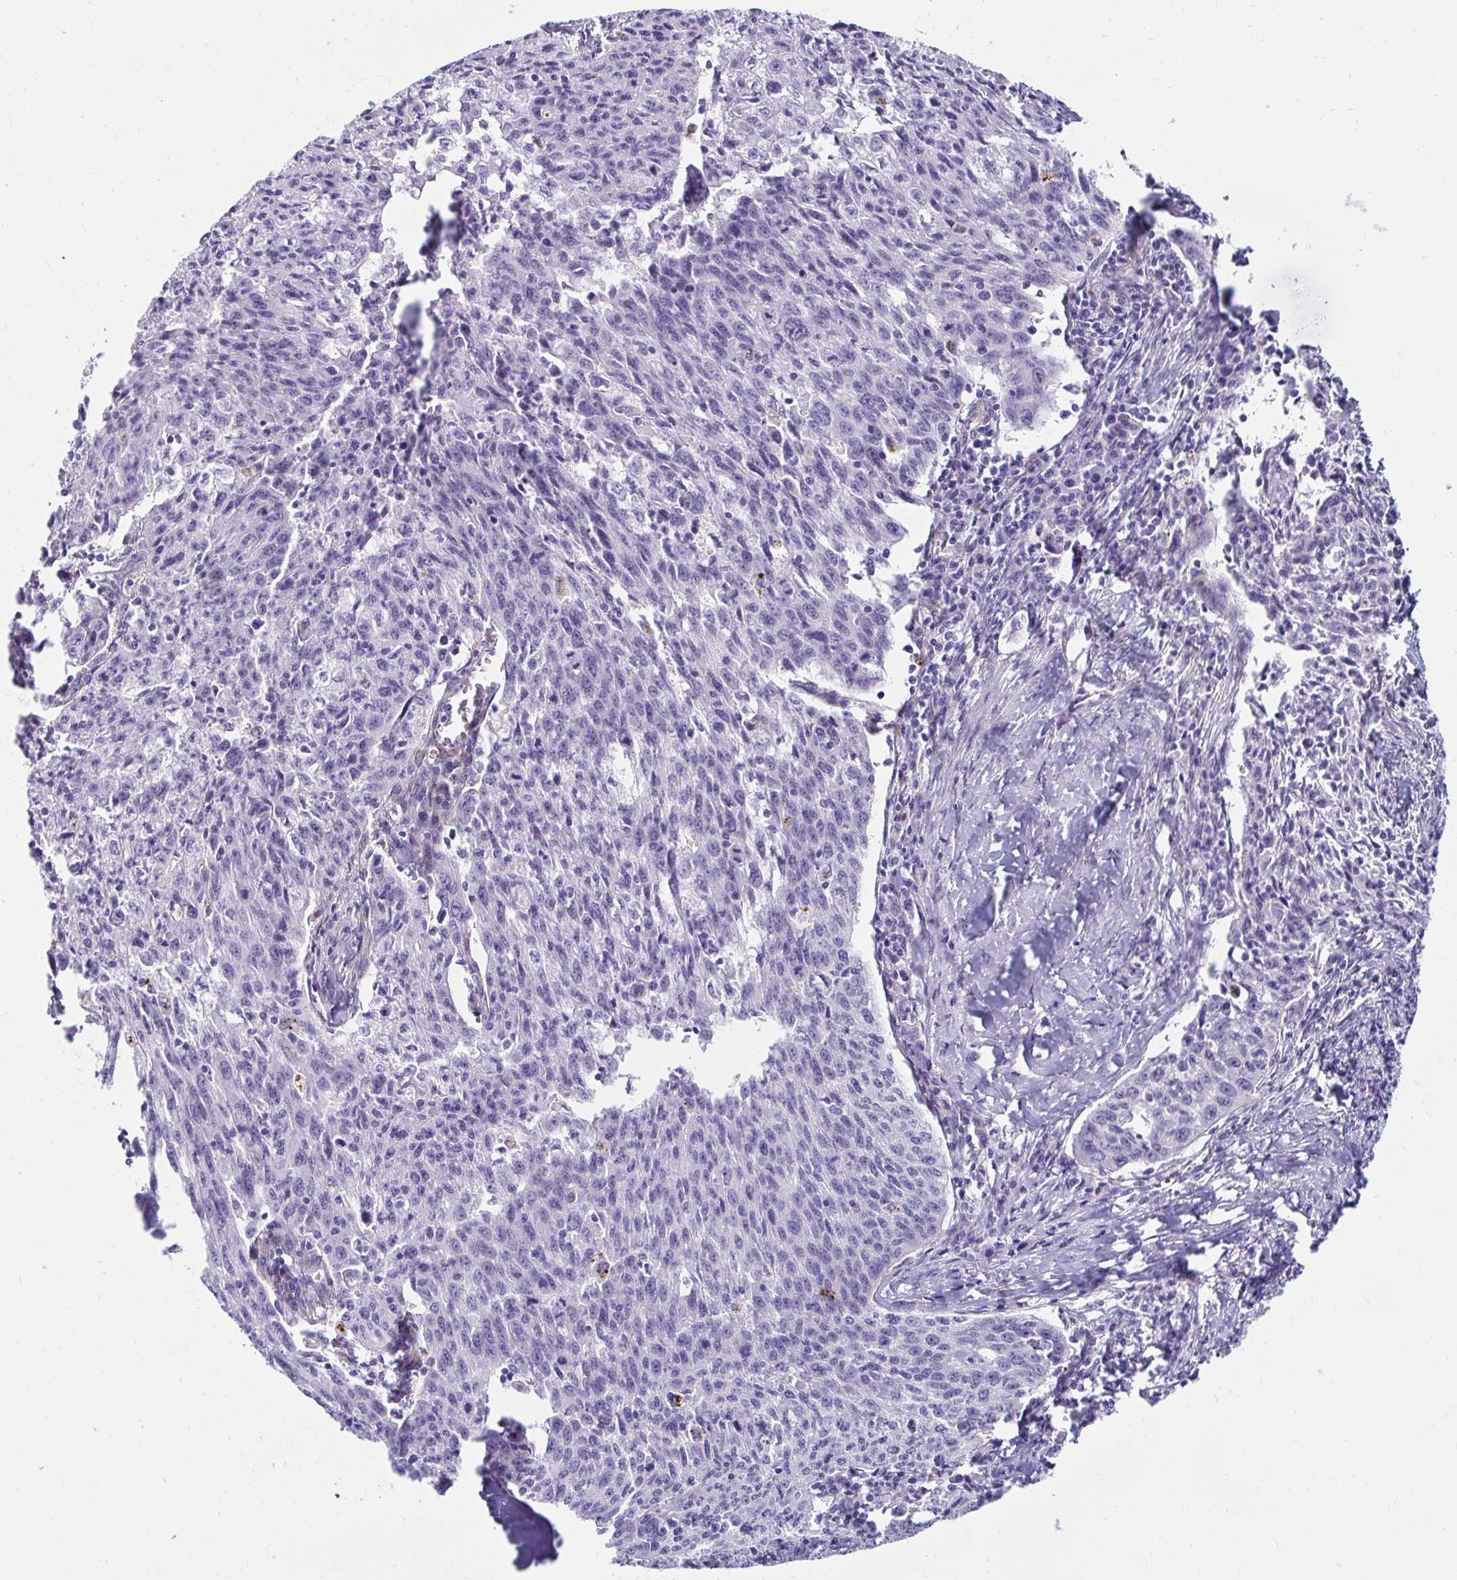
{"staining": {"intensity": "negative", "quantity": "none", "location": "none"}, "tissue": "lung cancer", "cell_type": "Tumor cells", "image_type": "cancer", "snomed": [{"axis": "morphology", "description": "Squamous cell carcinoma, NOS"}, {"axis": "morphology", "description": "Squamous cell carcinoma, metastatic, NOS"}, {"axis": "topography", "description": "Bronchus"}, {"axis": "topography", "description": "Lung"}], "caption": "A photomicrograph of lung cancer (squamous cell carcinoma) stained for a protein exhibits no brown staining in tumor cells. Nuclei are stained in blue.", "gene": "ANKRD62", "patient": {"sex": "male", "age": 62}}